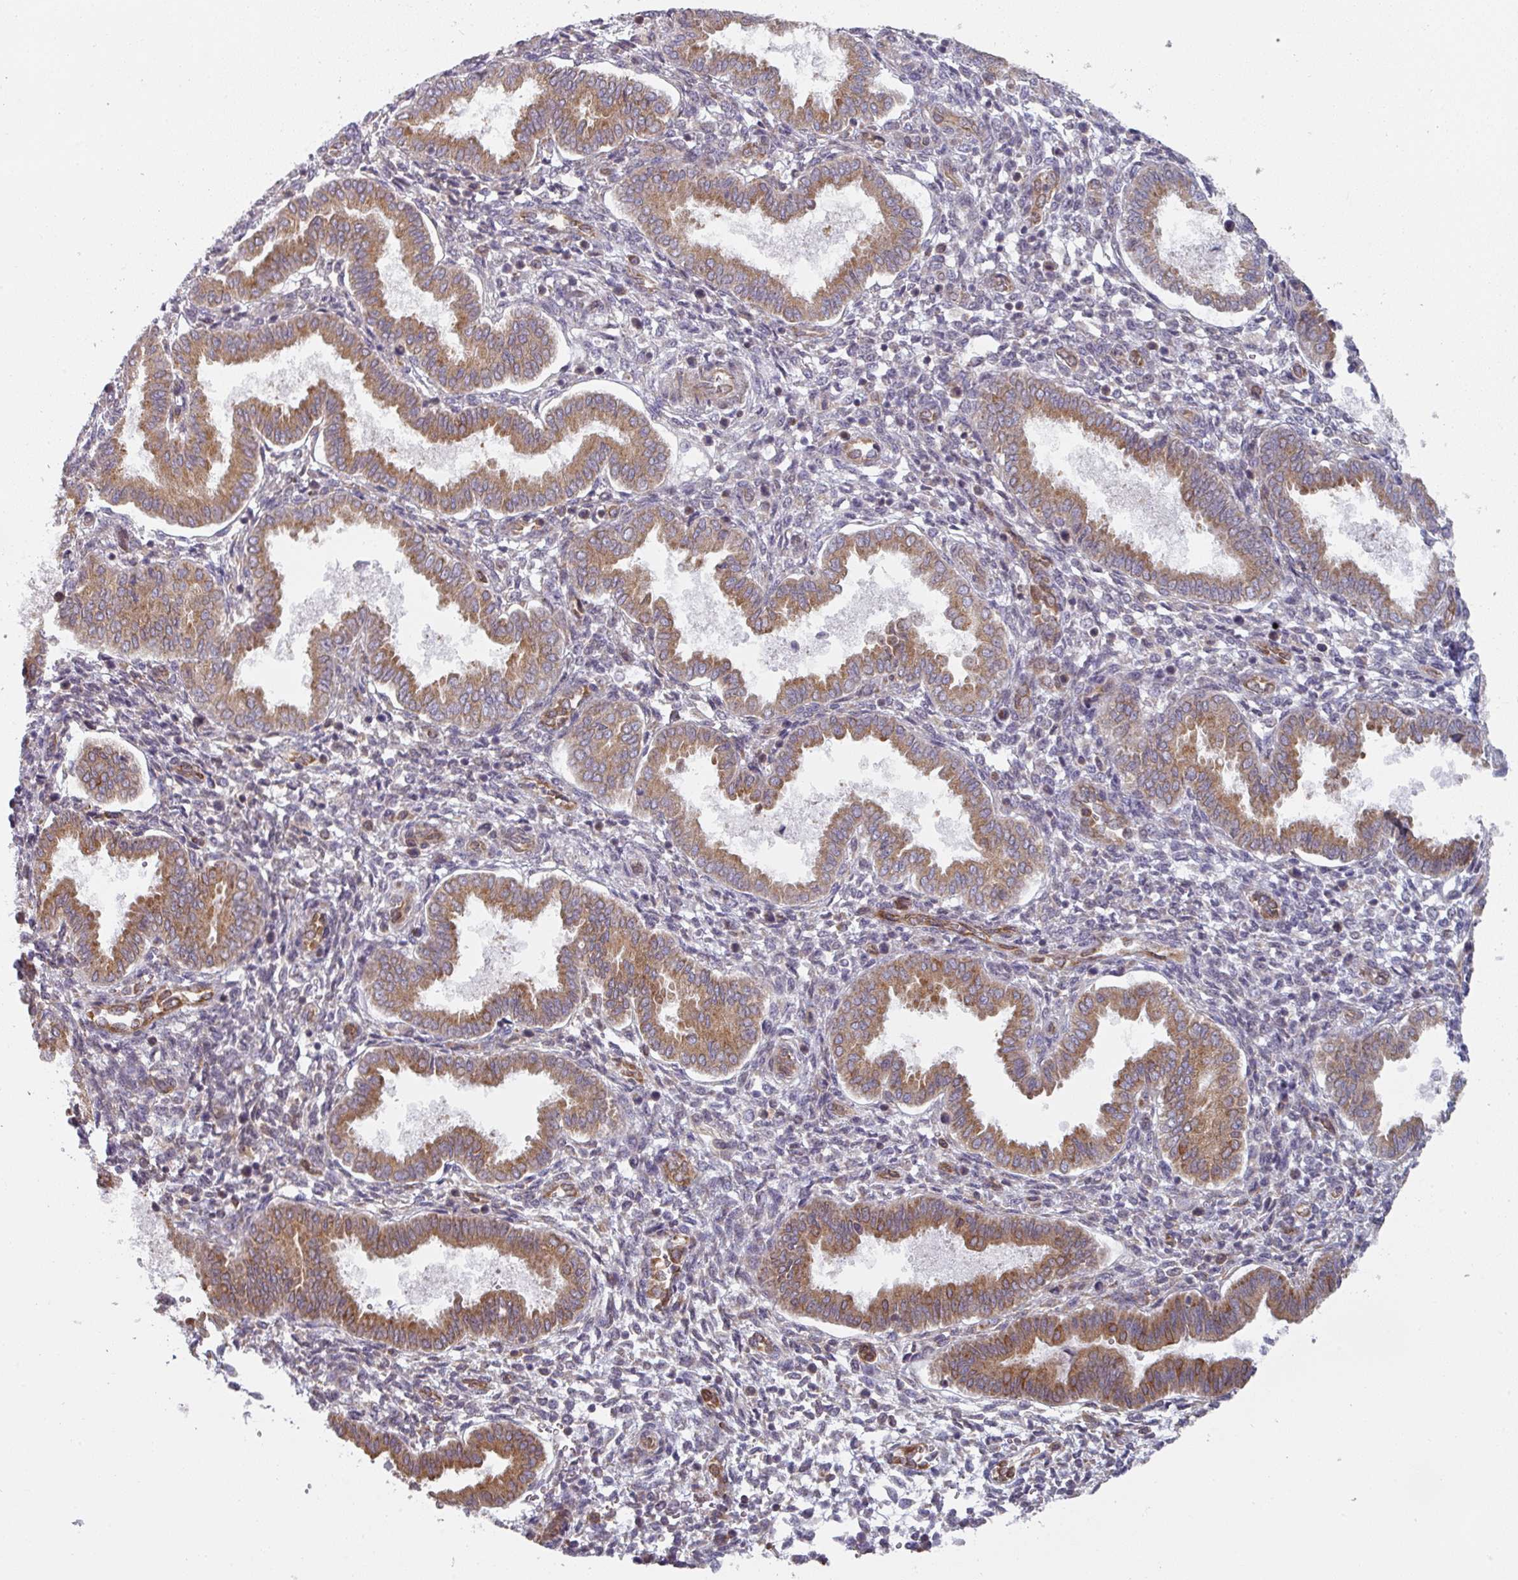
{"staining": {"intensity": "weak", "quantity": "25%-75%", "location": "cytoplasmic/membranous"}, "tissue": "endometrium", "cell_type": "Cells in endometrial stroma", "image_type": "normal", "snomed": [{"axis": "morphology", "description": "Normal tissue, NOS"}, {"axis": "topography", "description": "Endometrium"}], "caption": "Weak cytoplasmic/membranous positivity is appreciated in approximately 25%-75% of cells in endometrial stroma in unremarkable endometrium. (Stains: DAB in brown, nuclei in blue, Microscopy: brightfield microscopy at high magnification).", "gene": "TAPT1", "patient": {"sex": "female", "age": 24}}